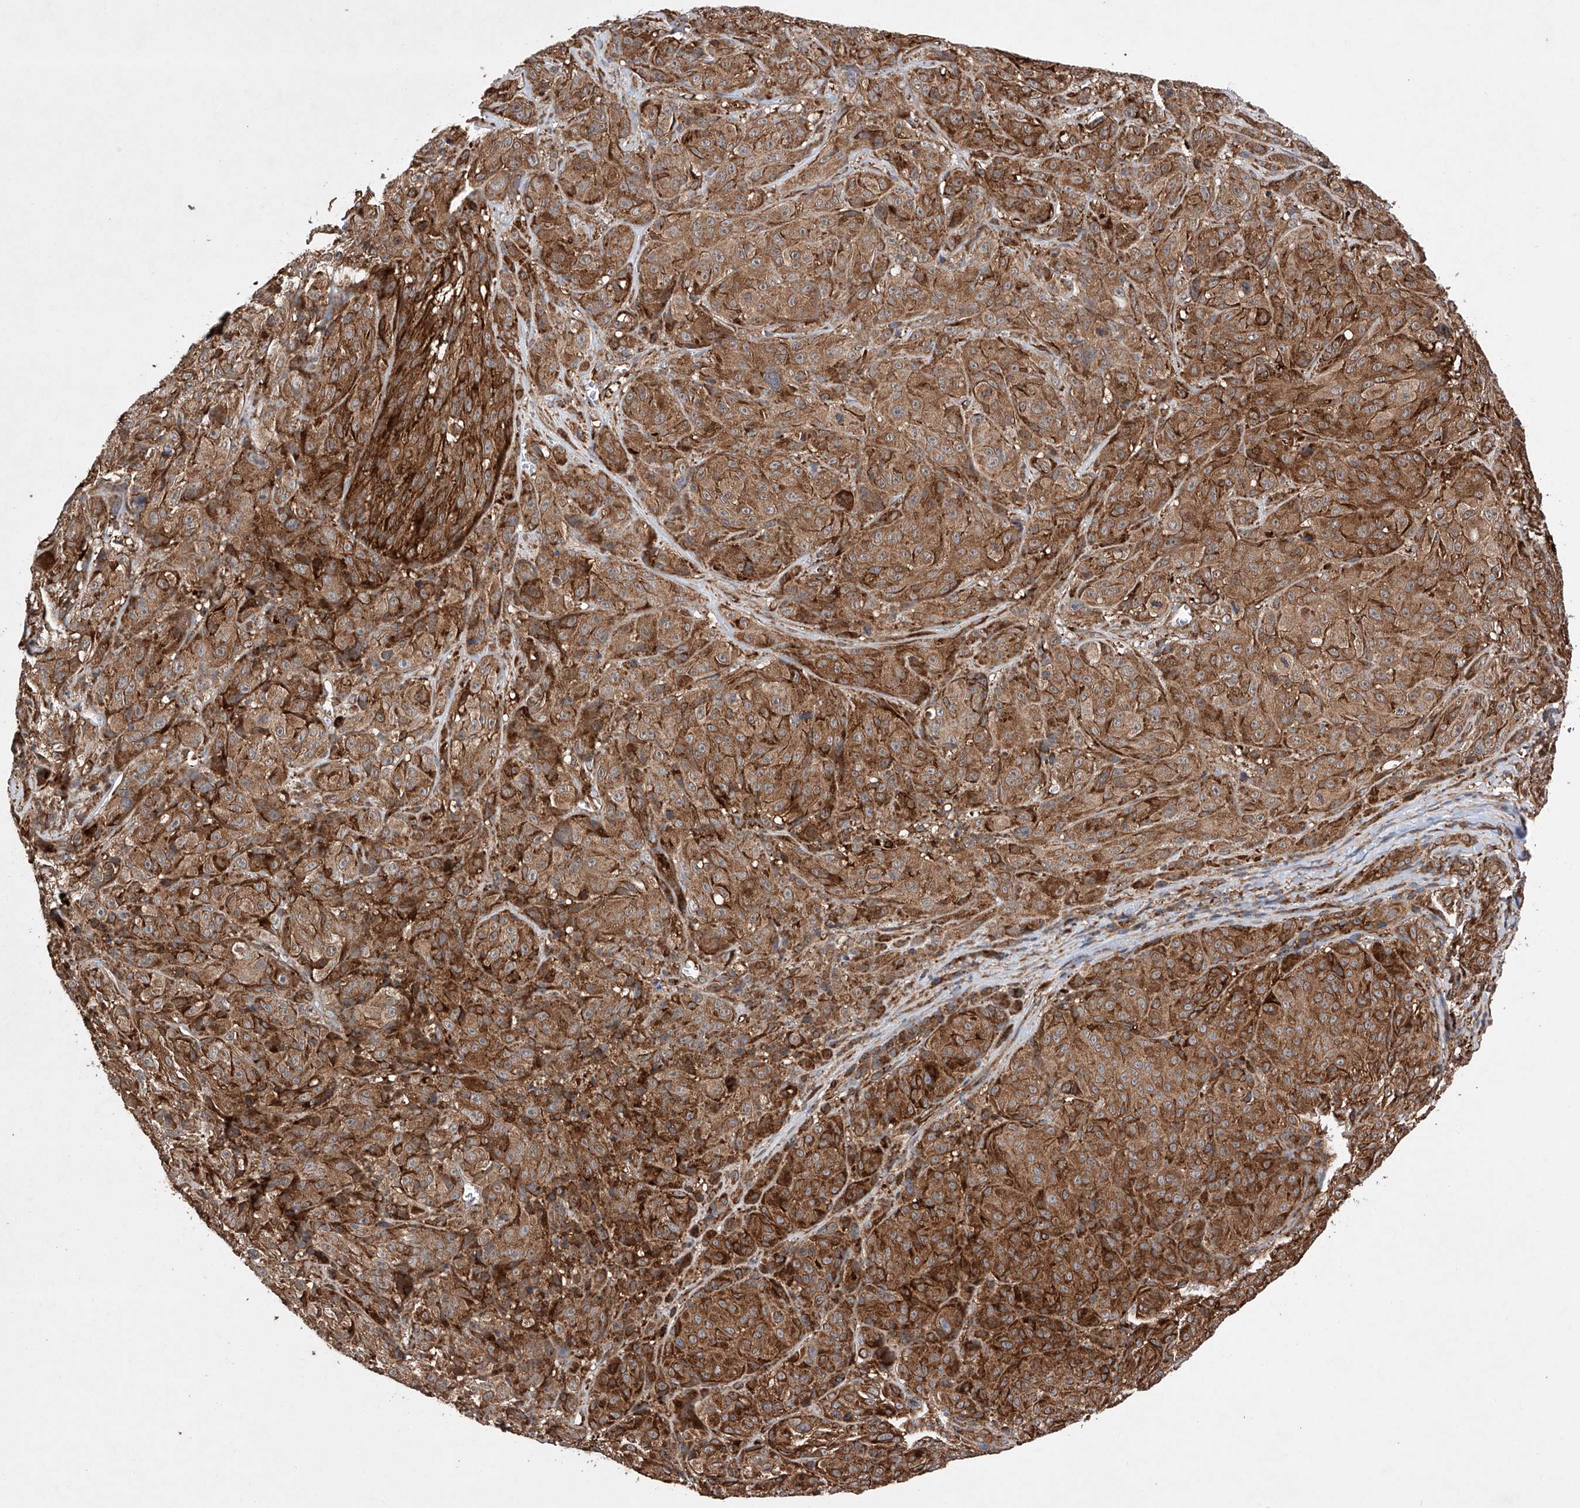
{"staining": {"intensity": "moderate", "quantity": ">75%", "location": "cytoplasmic/membranous"}, "tissue": "melanoma", "cell_type": "Tumor cells", "image_type": "cancer", "snomed": [{"axis": "morphology", "description": "Malignant melanoma, NOS"}, {"axis": "topography", "description": "Skin"}], "caption": "The immunohistochemical stain shows moderate cytoplasmic/membranous positivity in tumor cells of malignant melanoma tissue.", "gene": "TIMM23", "patient": {"sex": "male", "age": 73}}